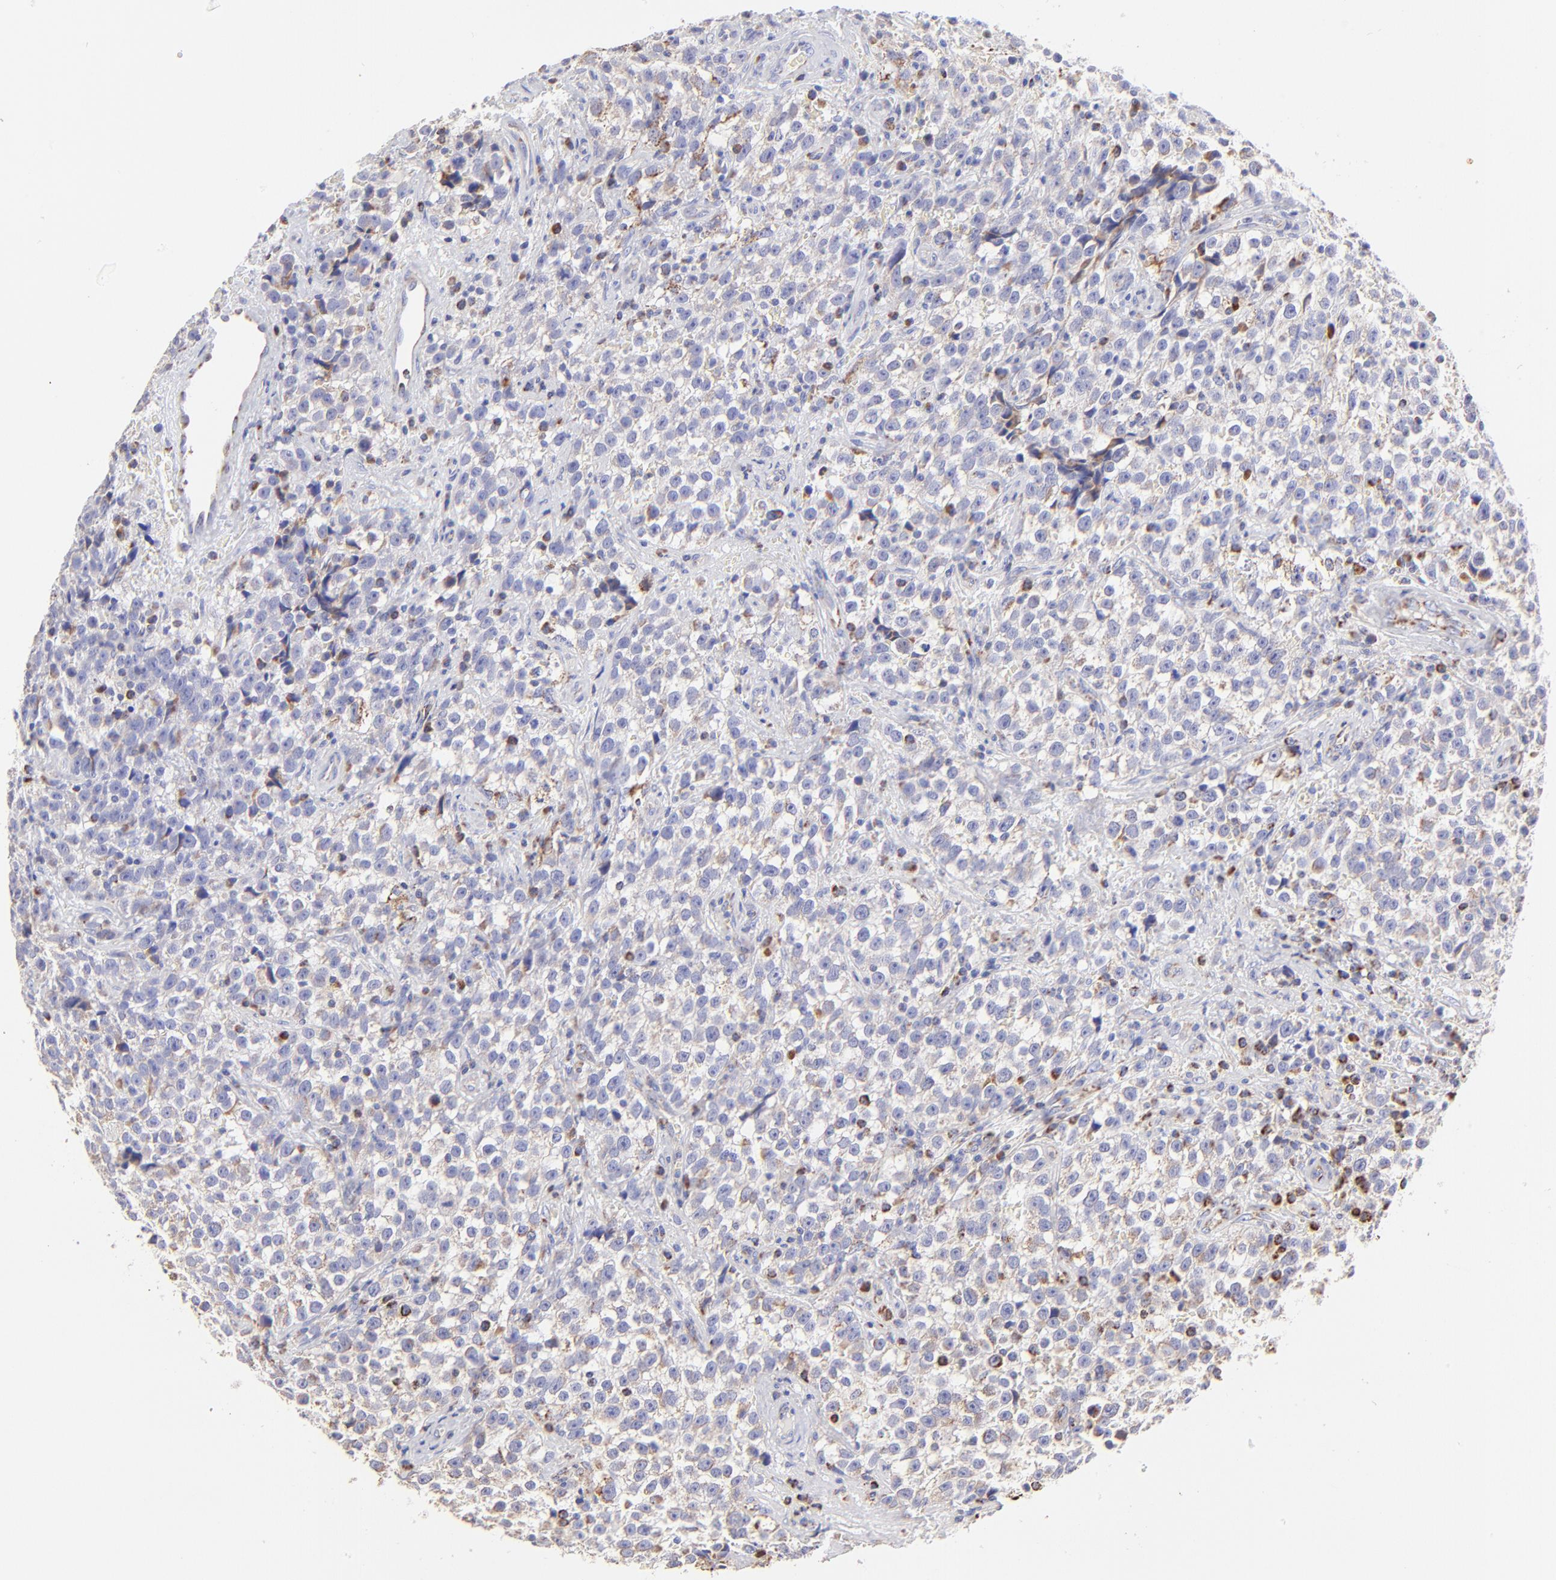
{"staining": {"intensity": "moderate", "quantity": "<25%", "location": "cytoplasmic/membranous"}, "tissue": "testis cancer", "cell_type": "Tumor cells", "image_type": "cancer", "snomed": [{"axis": "morphology", "description": "Seminoma, NOS"}, {"axis": "topography", "description": "Testis"}], "caption": "Tumor cells reveal low levels of moderate cytoplasmic/membranous expression in about <25% of cells in seminoma (testis).", "gene": "ECH1", "patient": {"sex": "male", "age": 38}}